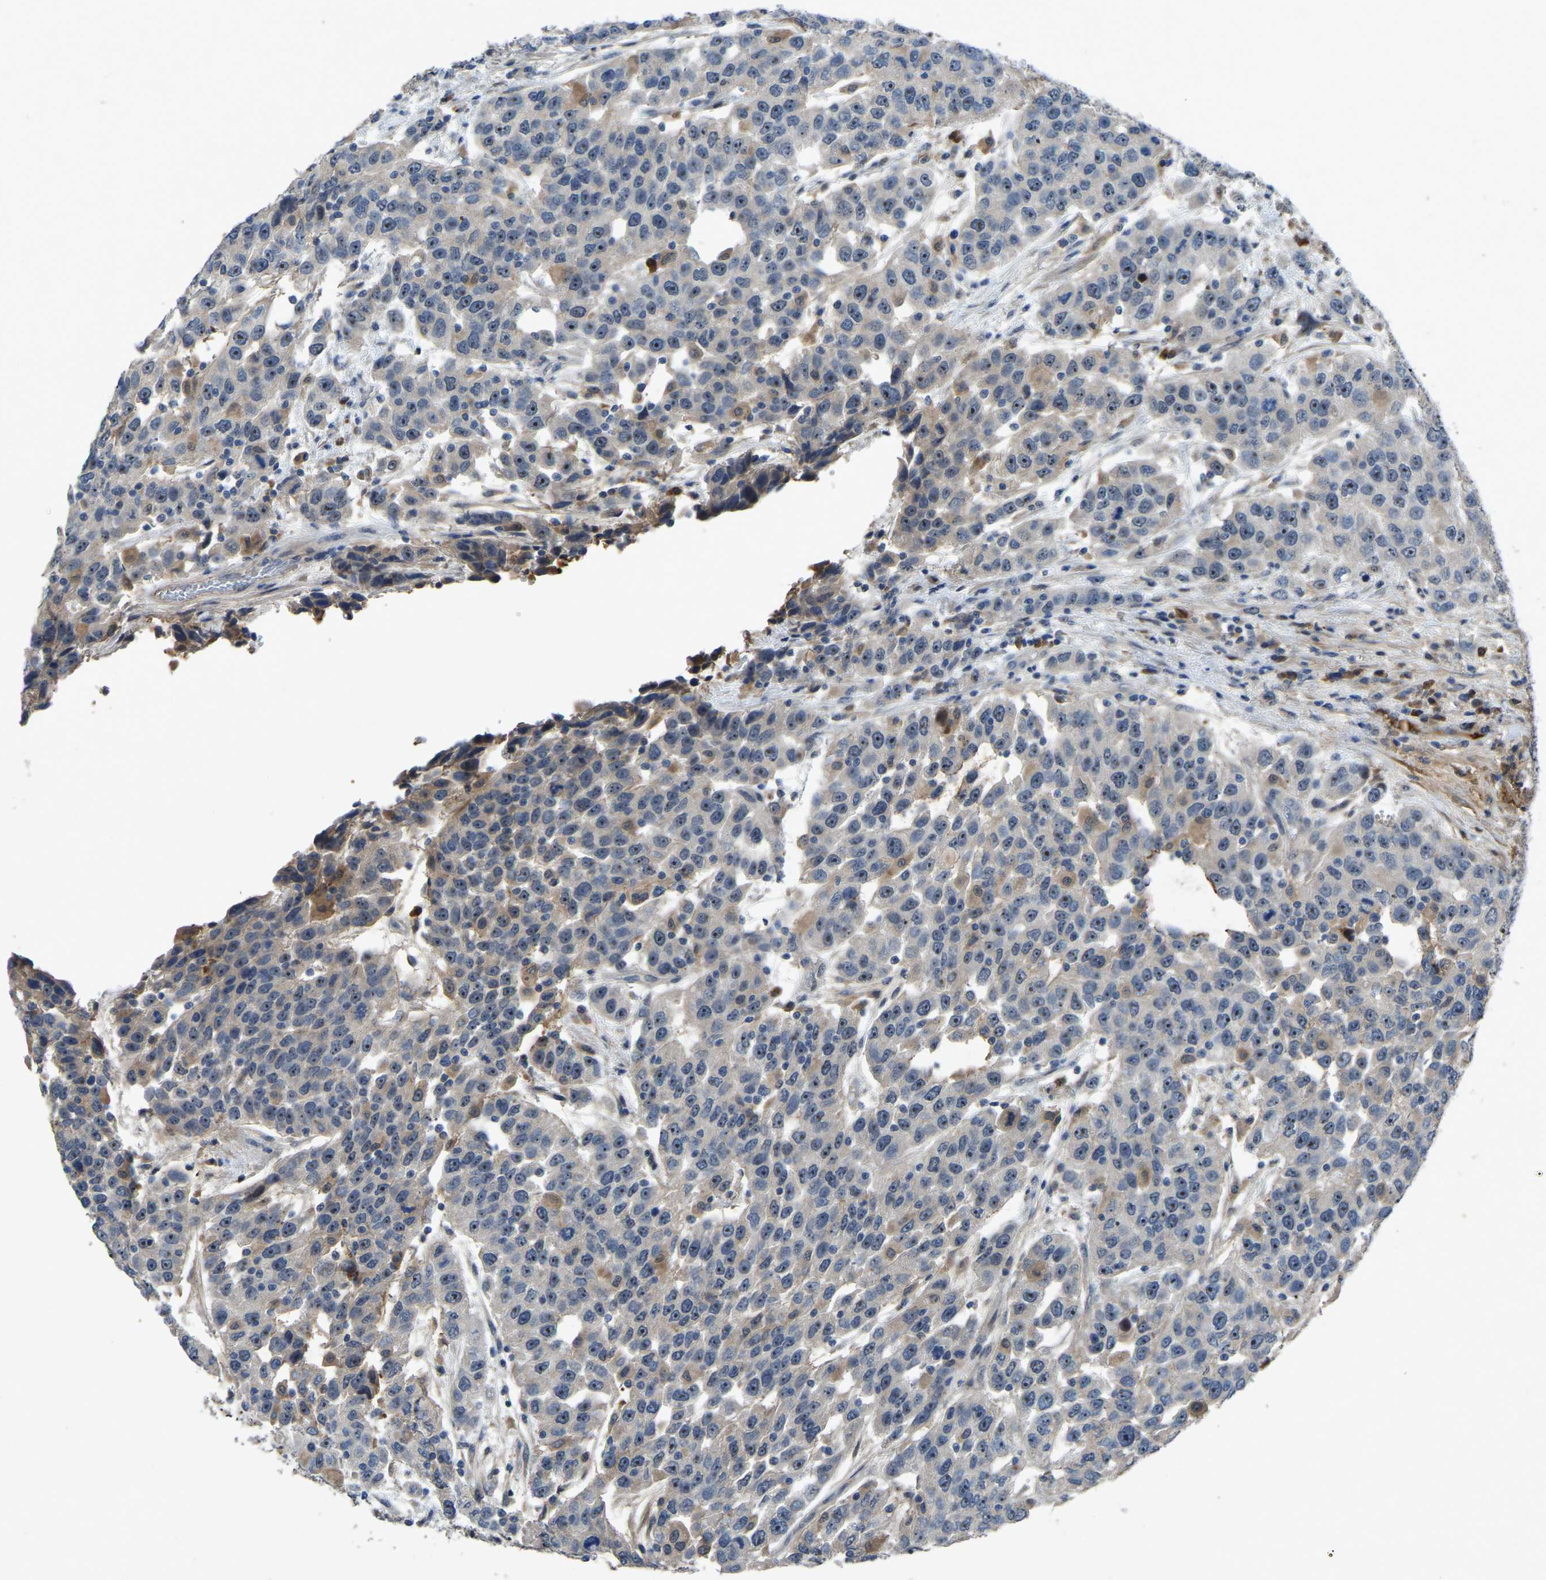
{"staining": {"intensity": "negative", "quantity": "none", "location": "none"}, "tissue": "urothelial cancer", "cell_type": "Tumor cells", "image_type": "cancer", "snomed": [{"axis": "morphology", "description": "Urothelial carcinoma, High grade"}, {"axis": "topography", "description": "Urinary bladder"}], "caption": "Immunohistochemistry (IHC) micrograph of urothelial carcinoma (high-grade) stained for a protein (brown), which exhibits no positivity in tumor cells. (DAB immunohistochemistry visualized using brightfield microscopy, high magnification).", "gene": "FHIT", "patient": {"sex": "female", "age": 80}}